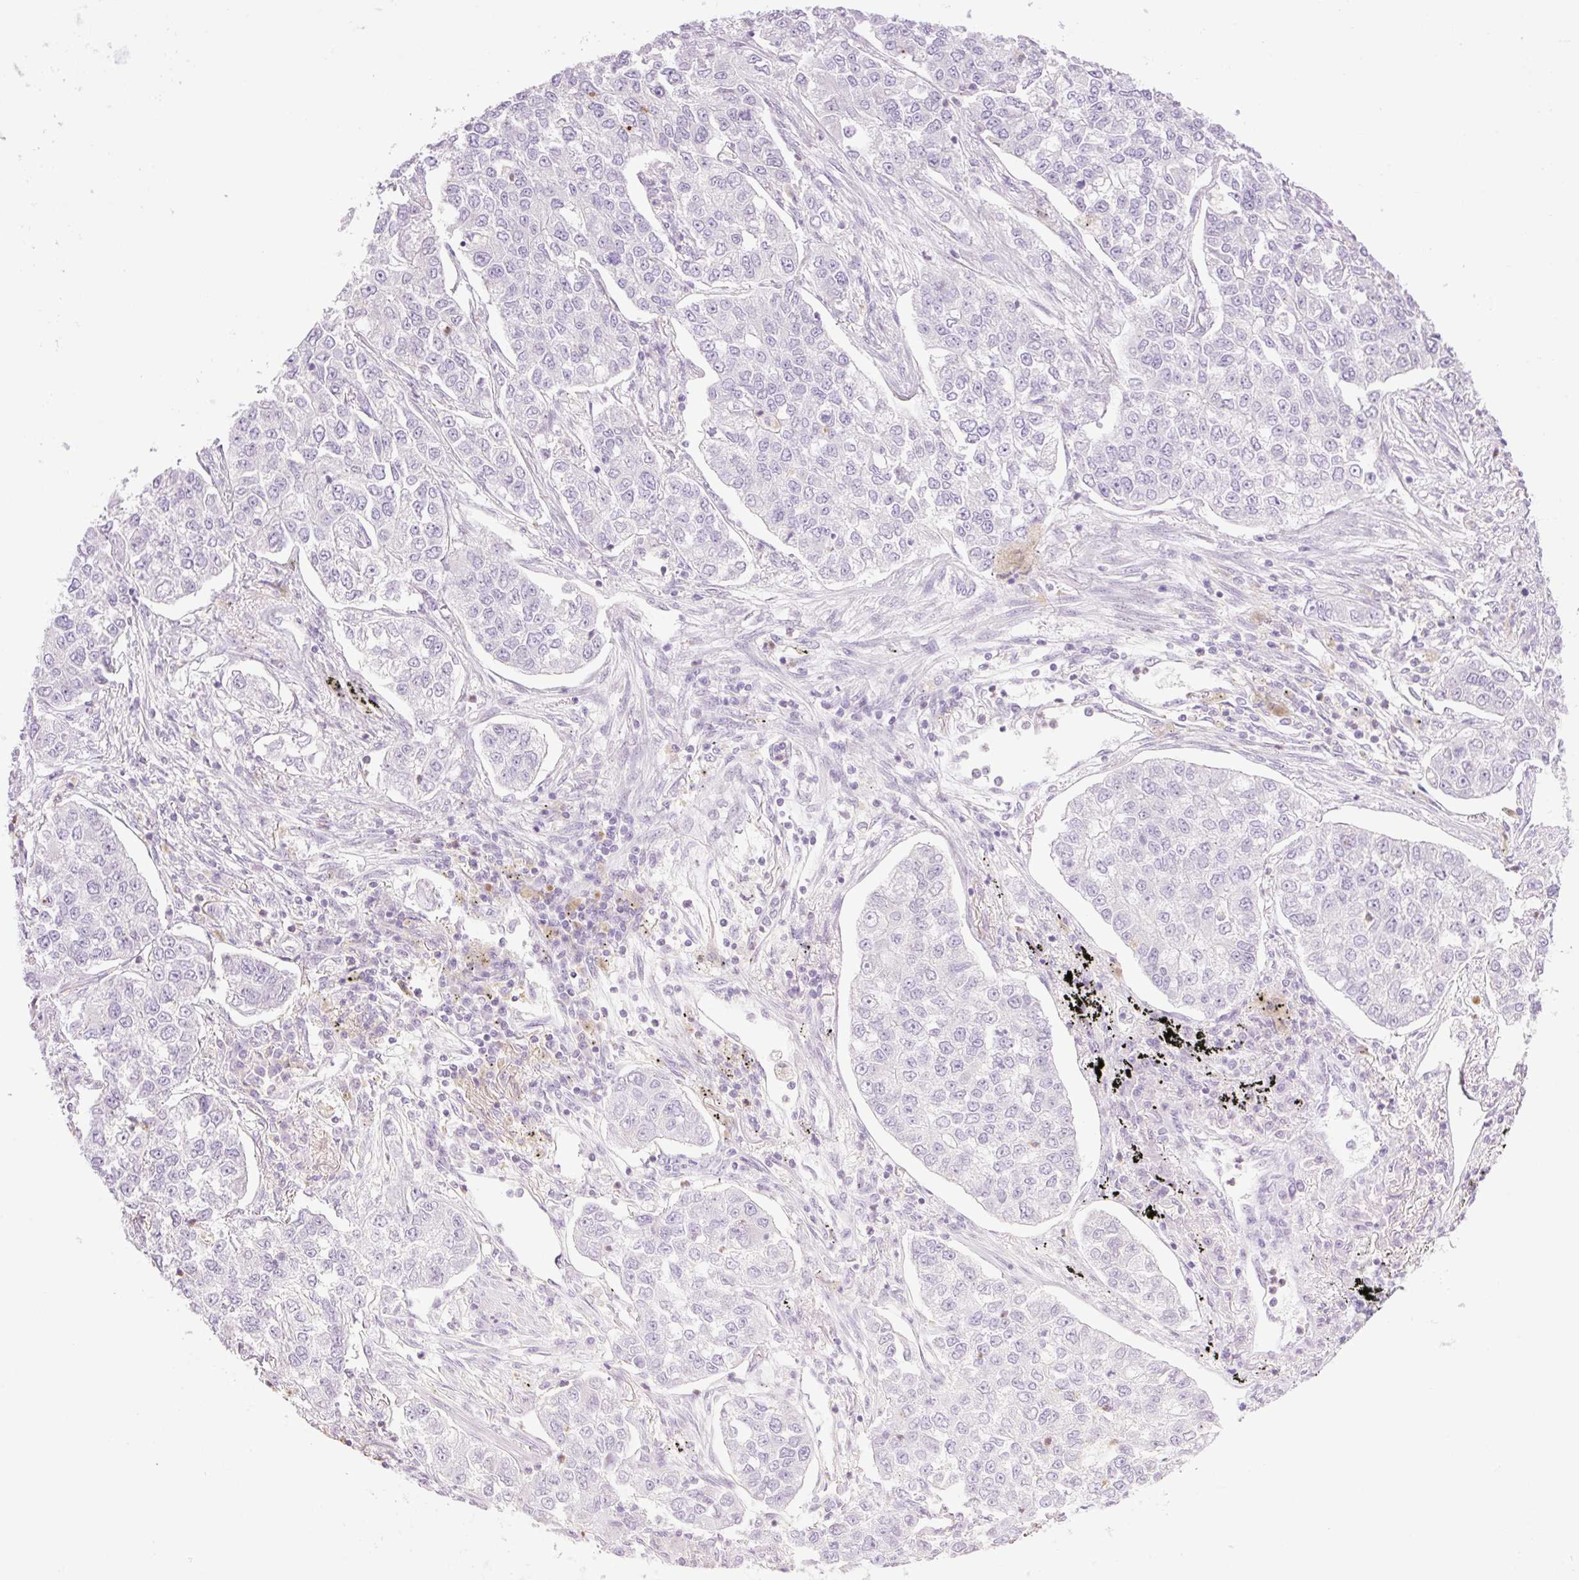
{"staining": {"intensity": "negative", "quantity": "none", "location": "none"}, "tissue": "lung cancer", "cell_type": "Tumor cells", "image_type": "cancer", "snomed": [{"axis": "morphology", "description": "Adenocarcinoma, NOS"}, {"axis": "topography", "description": "Lung"}], "caption": "The photomicrograph reveals no staining of tumor cells in lung cancer.", "gene": "TBX15", "patient": {"sex": "male", "age": 49}}